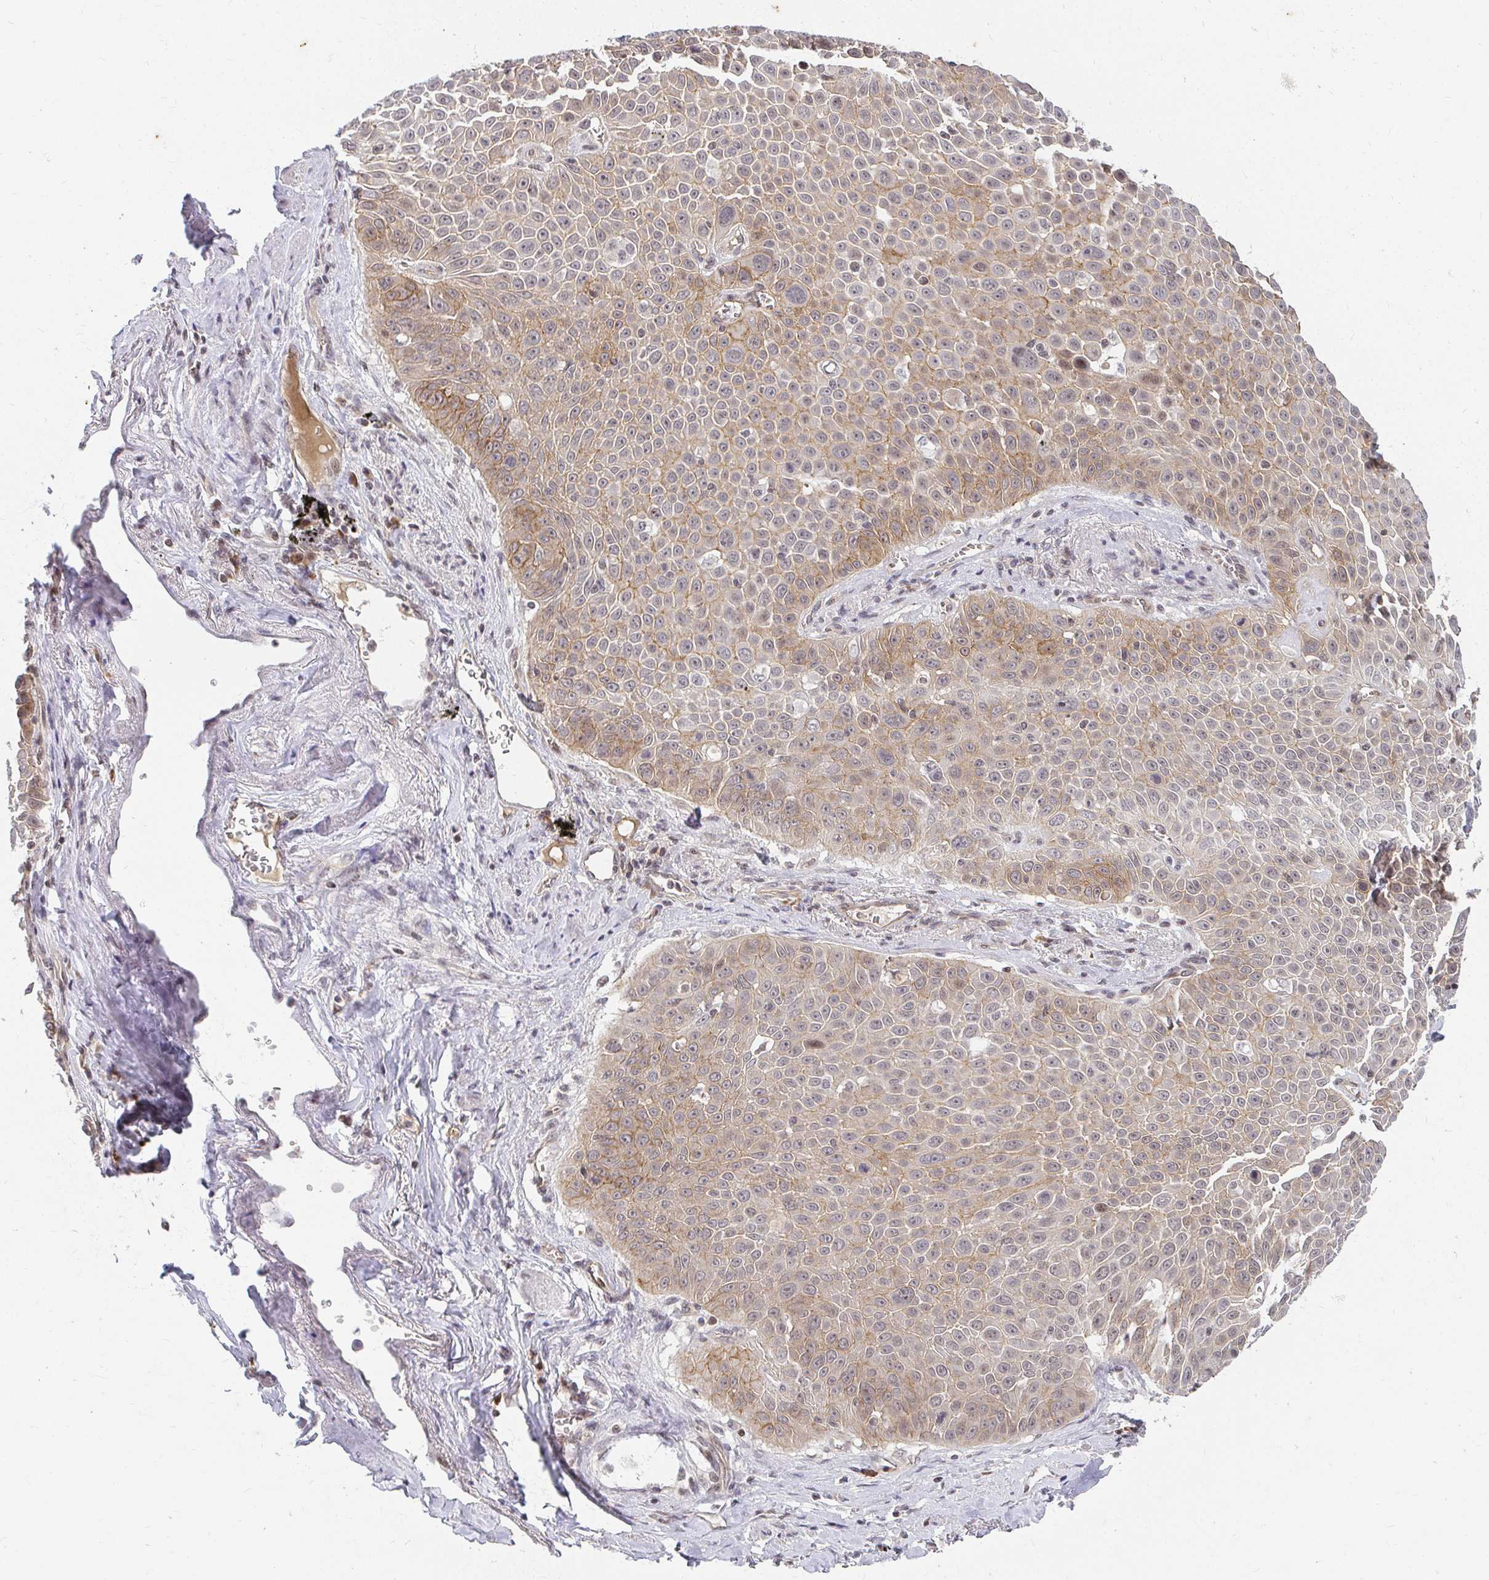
{"staining": {"intensity": "weak", "quantity": "25%-75%", "location": "cytoplasmic/membranous"}, "tissue": "lung cancer", "cell_type": "Tumor cells", "image_type": "cancer", "snomed": [{"axis": "morphology", "description": "Squamous cell carcinoma, NOS"}, {"axis": "morphology", "description": "Squamous cell carcinoma, metastatic, NOS"}, {"axis": "topography", "description": "Lymph node"}, {"axis": "topography", "description": "Lung"}], "caption": "A photomicrograph of lung cancer stained for a protein demonstrates weak cytoplasmic/membranous brown staining in tumor cells.", "gene": "ANK3", "patient": {"sex": "female", "age": 62}}